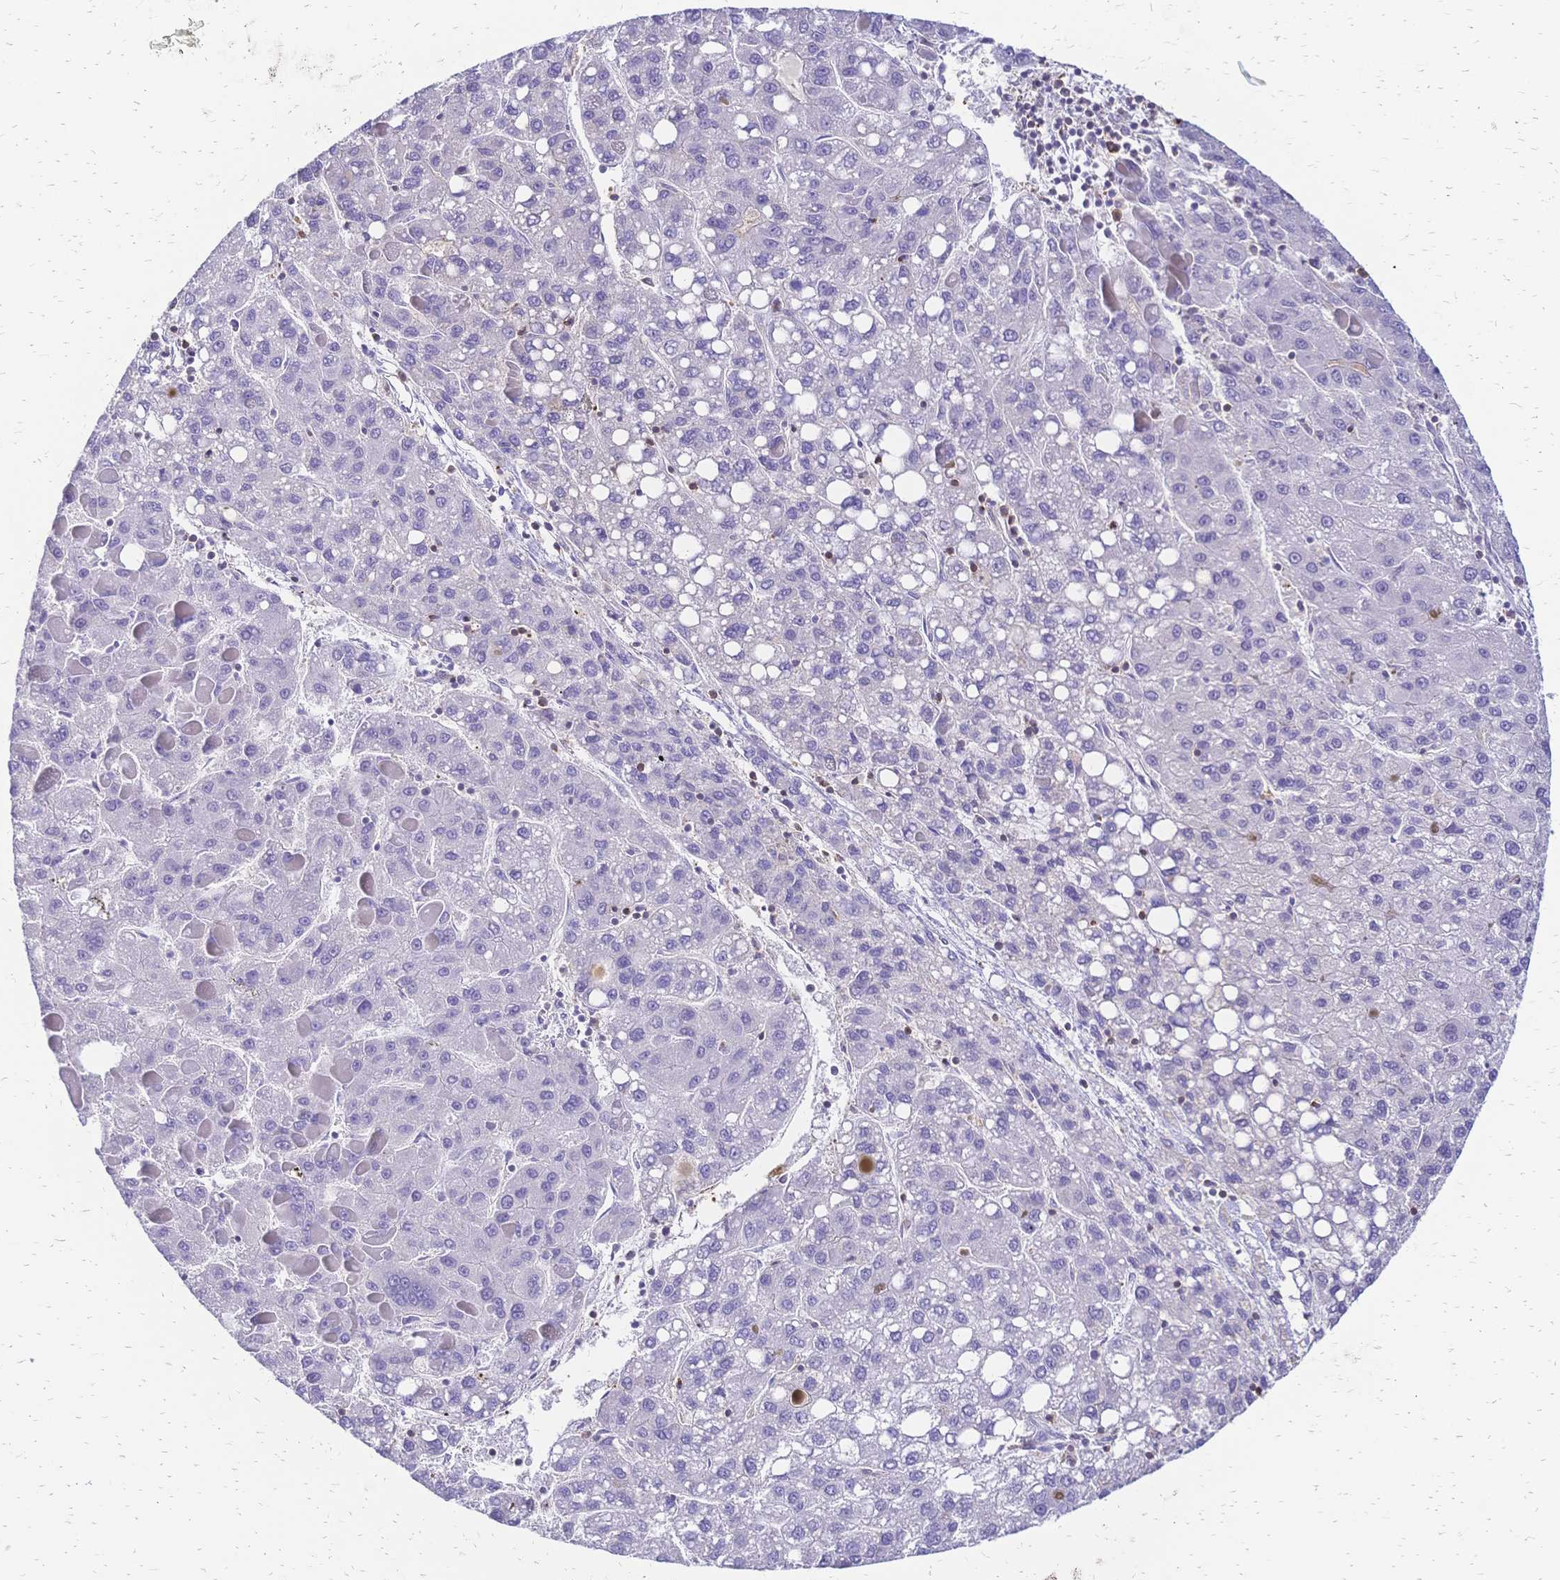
{"staining": {"intensity": "negative", "quantity": "none", "location": "none"}, "tissue": "liver cancer", "cell_type": "Tumor cells", "image_type": "cancer", "snomed": [{"axis": "morphology", "description": "Carcinoma, Hepatocellular, NOS"}, {"axis": "topography", "description": "Liver"}], "caption": "DAB (3,3'-diaminobenzidine) immunohistochemical staining of liver hepatocellular carcinoma shows no significant expression in tumor cells. (IHC, brightfield microscopy, high magnification).", "gene": "IL2RA", "patient": {"sex": "female", "age": 82}}